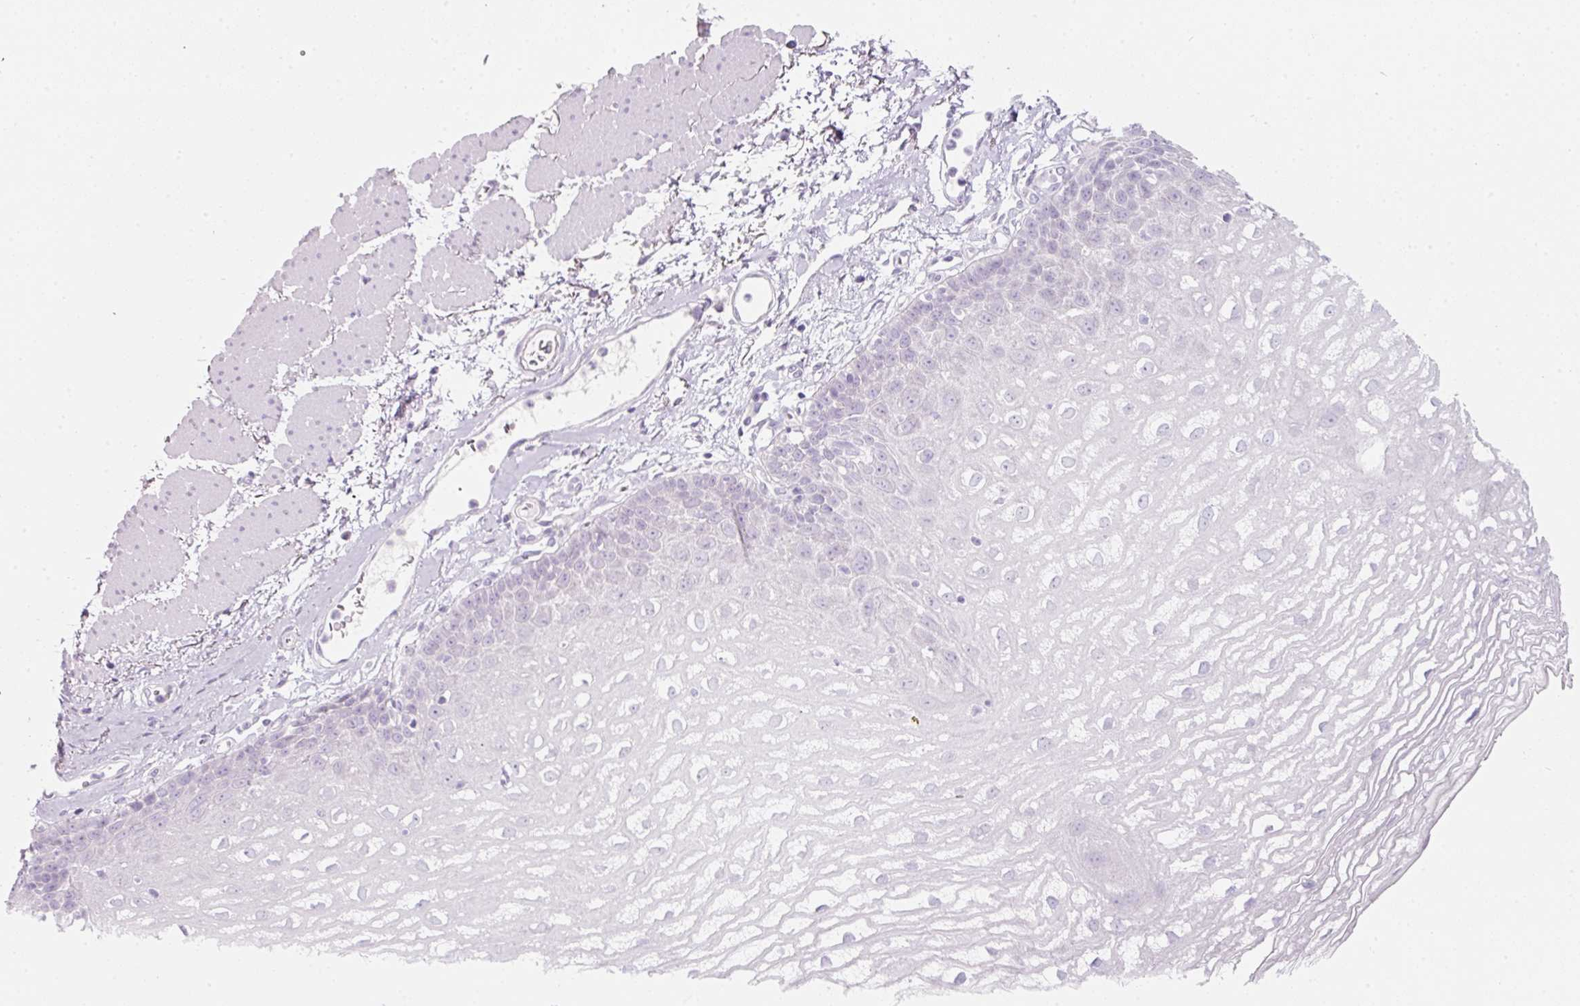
{"staining": {"intensity": "negative", "quantity": "none", "location": "none"}, "tissue": "esophagus", "cell_type": "Squamous epithelial cells", "image_type": "normal", "snomed": [{"axis": "morphology", "description": "Normal tissue, NOS"}, {"axis": "topography", "description": "Esophagus"}], "caption": "This is a micrograph of immunohistochemistry staining of benign esophagus, which shows no staining in squamous epithelial cells.", "gene": "SLC2A2", "patient": {"sex": "female", "age": 81}}